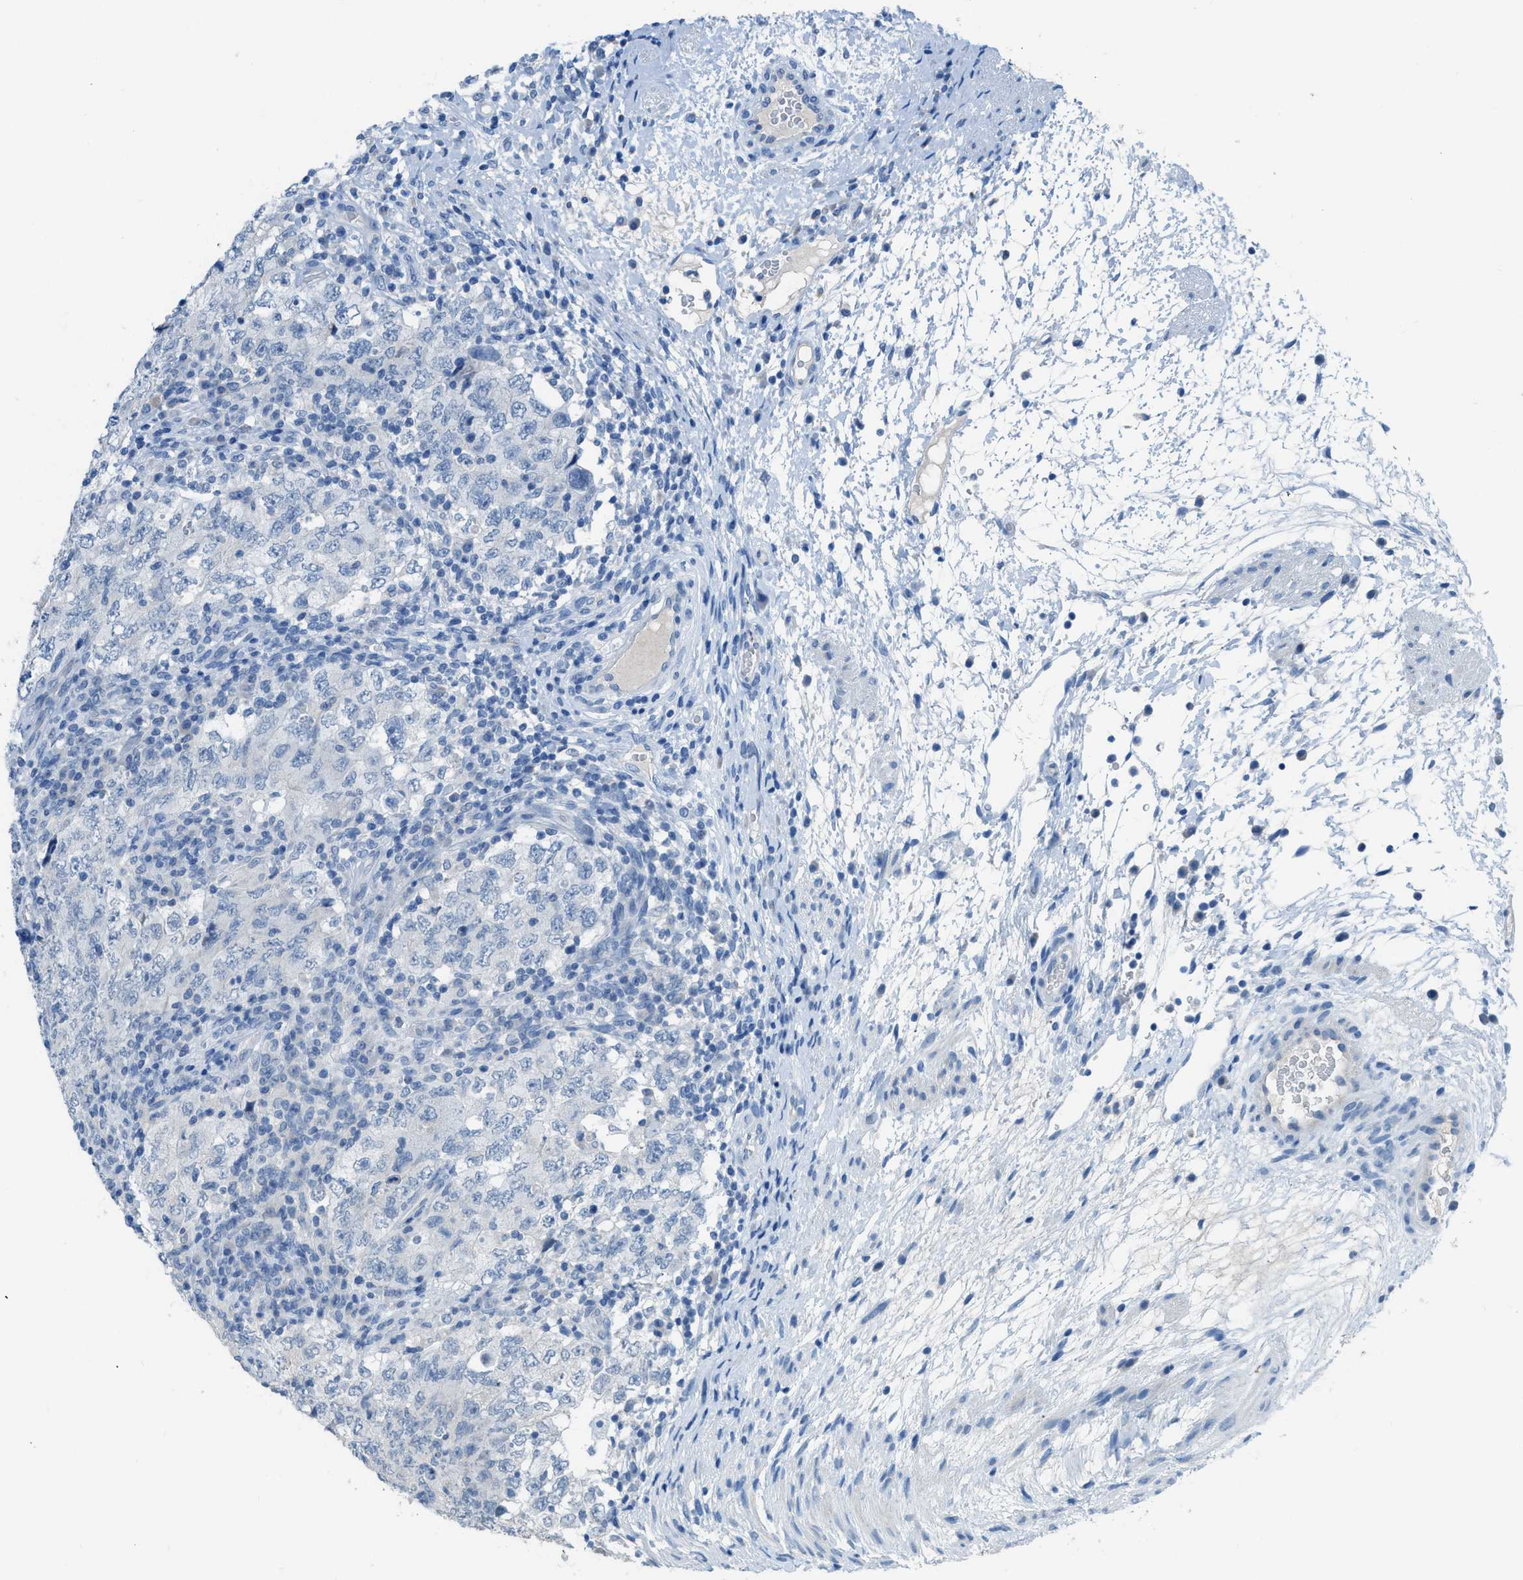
{"staining": {"intensity": "negative", "quantity": "none", "location": "none"}, "tissue": "testis cancer", "cell_type": "Tumor cells", "image_type": "cancer", "snomed": [{"axis": "morphology", "description": "Carcinoma, Embryonal, NOS"}, {"axis": "topography", "description": "Testis"}], "caption": "Immunohistochemistry micrograph of neoplastic tissue: testis cancer stained with DAB exhibits no significant protein expression in tumor cells.", "gene": "ACAN", "patient": {"sex": "male", "age": 26}}